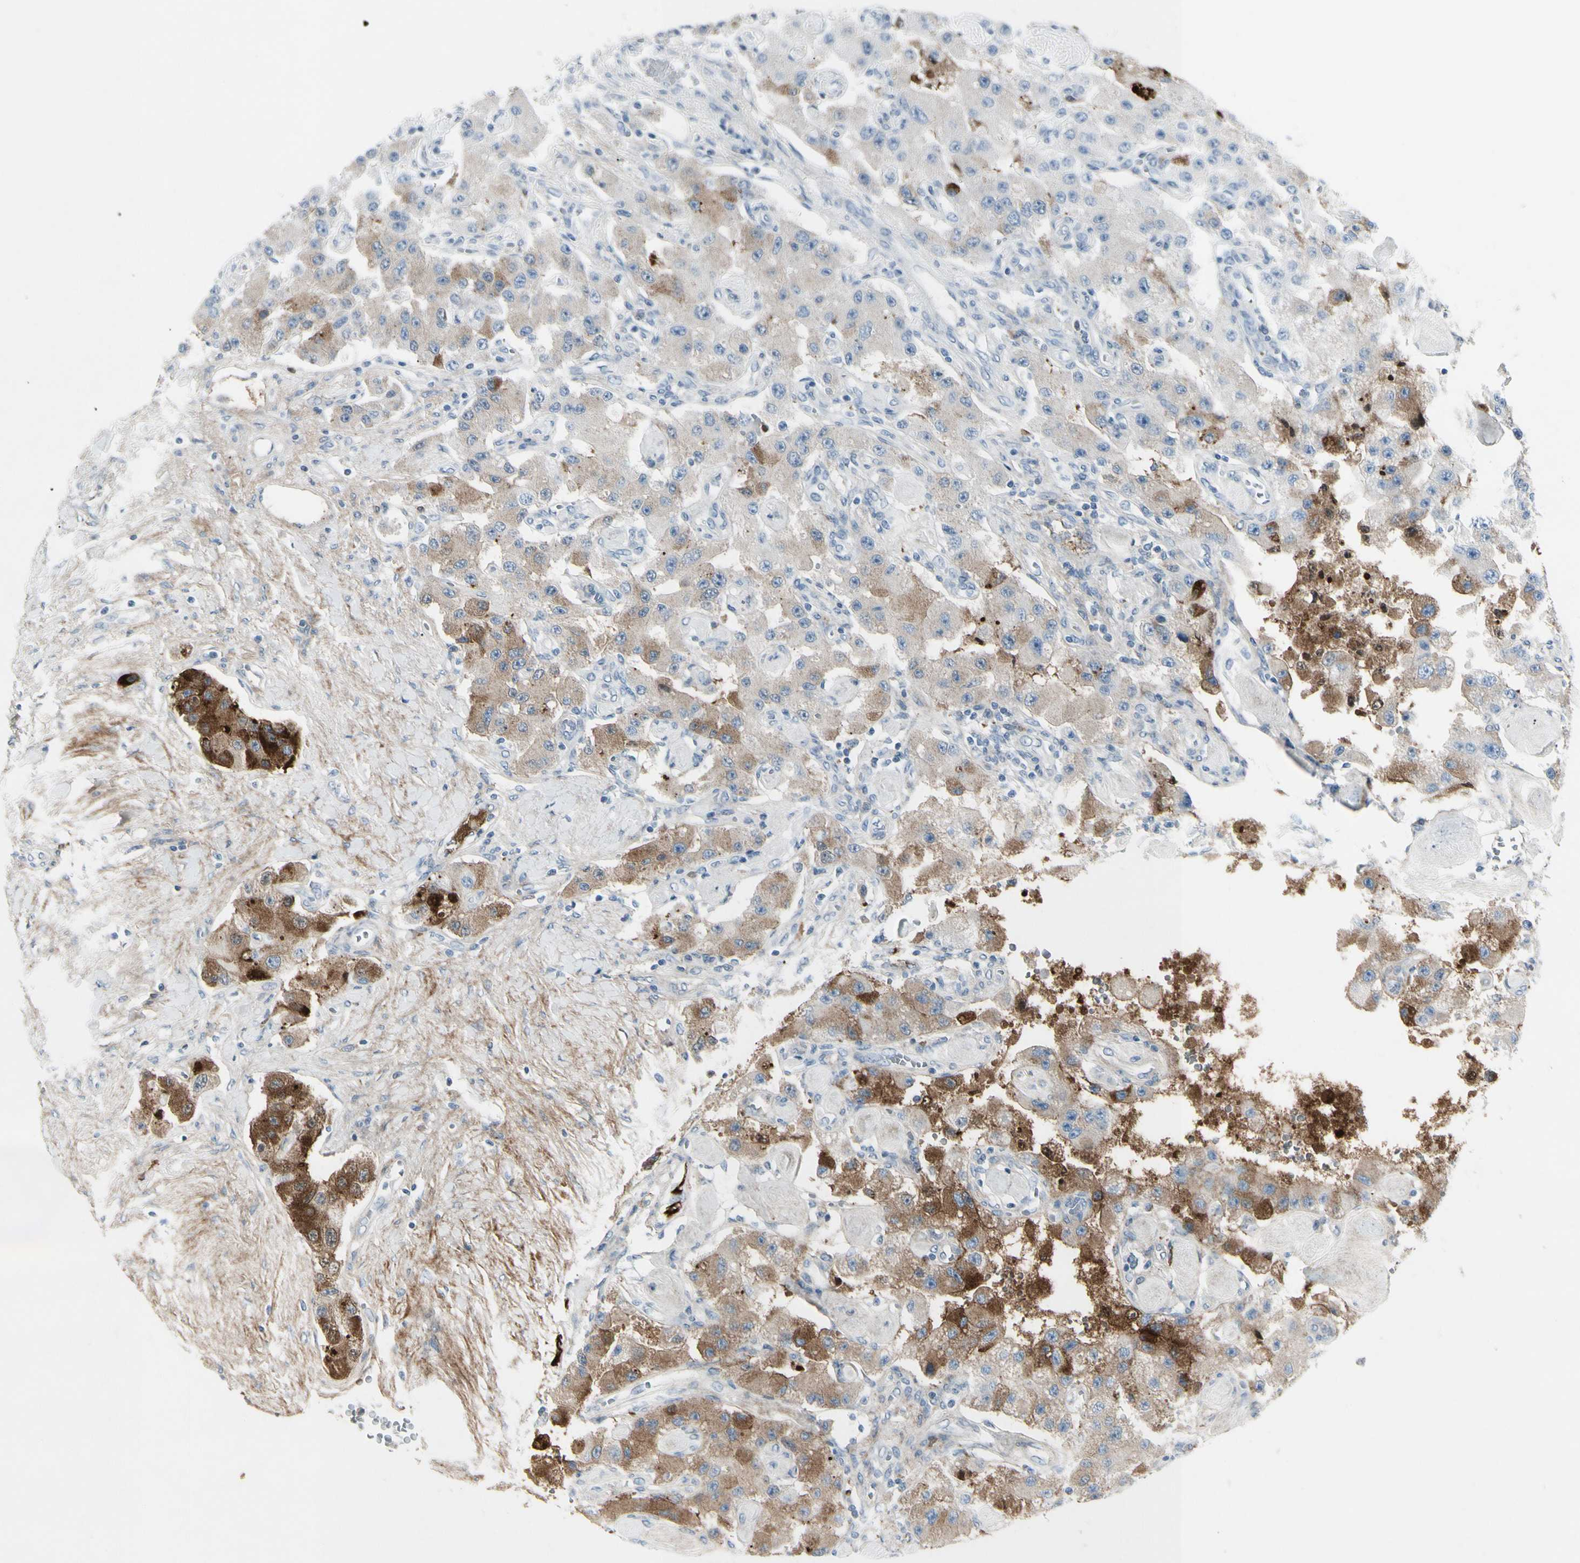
{"staining": {"intensity": "weak", "quantity": "25%-75%", "location": "cytoplasmic/membranous"}, "tissue": "carcinoid", "cell_type": "Tumor cells", "image_type": "cancer", "snomed": [{"axis": "morphology", "description": "Carcinoid, malignant, NOS"}, {"axis": "topography", "description": "Pancreas"}], "caption": "Malignant carcinoid stained with a brown dye shows weak cytoplasmic/membranous positive expression in approximately 25%-75% of tumor cells.", "gene": "IGHG1", "patient": {"sex": "male", "age": 41}}